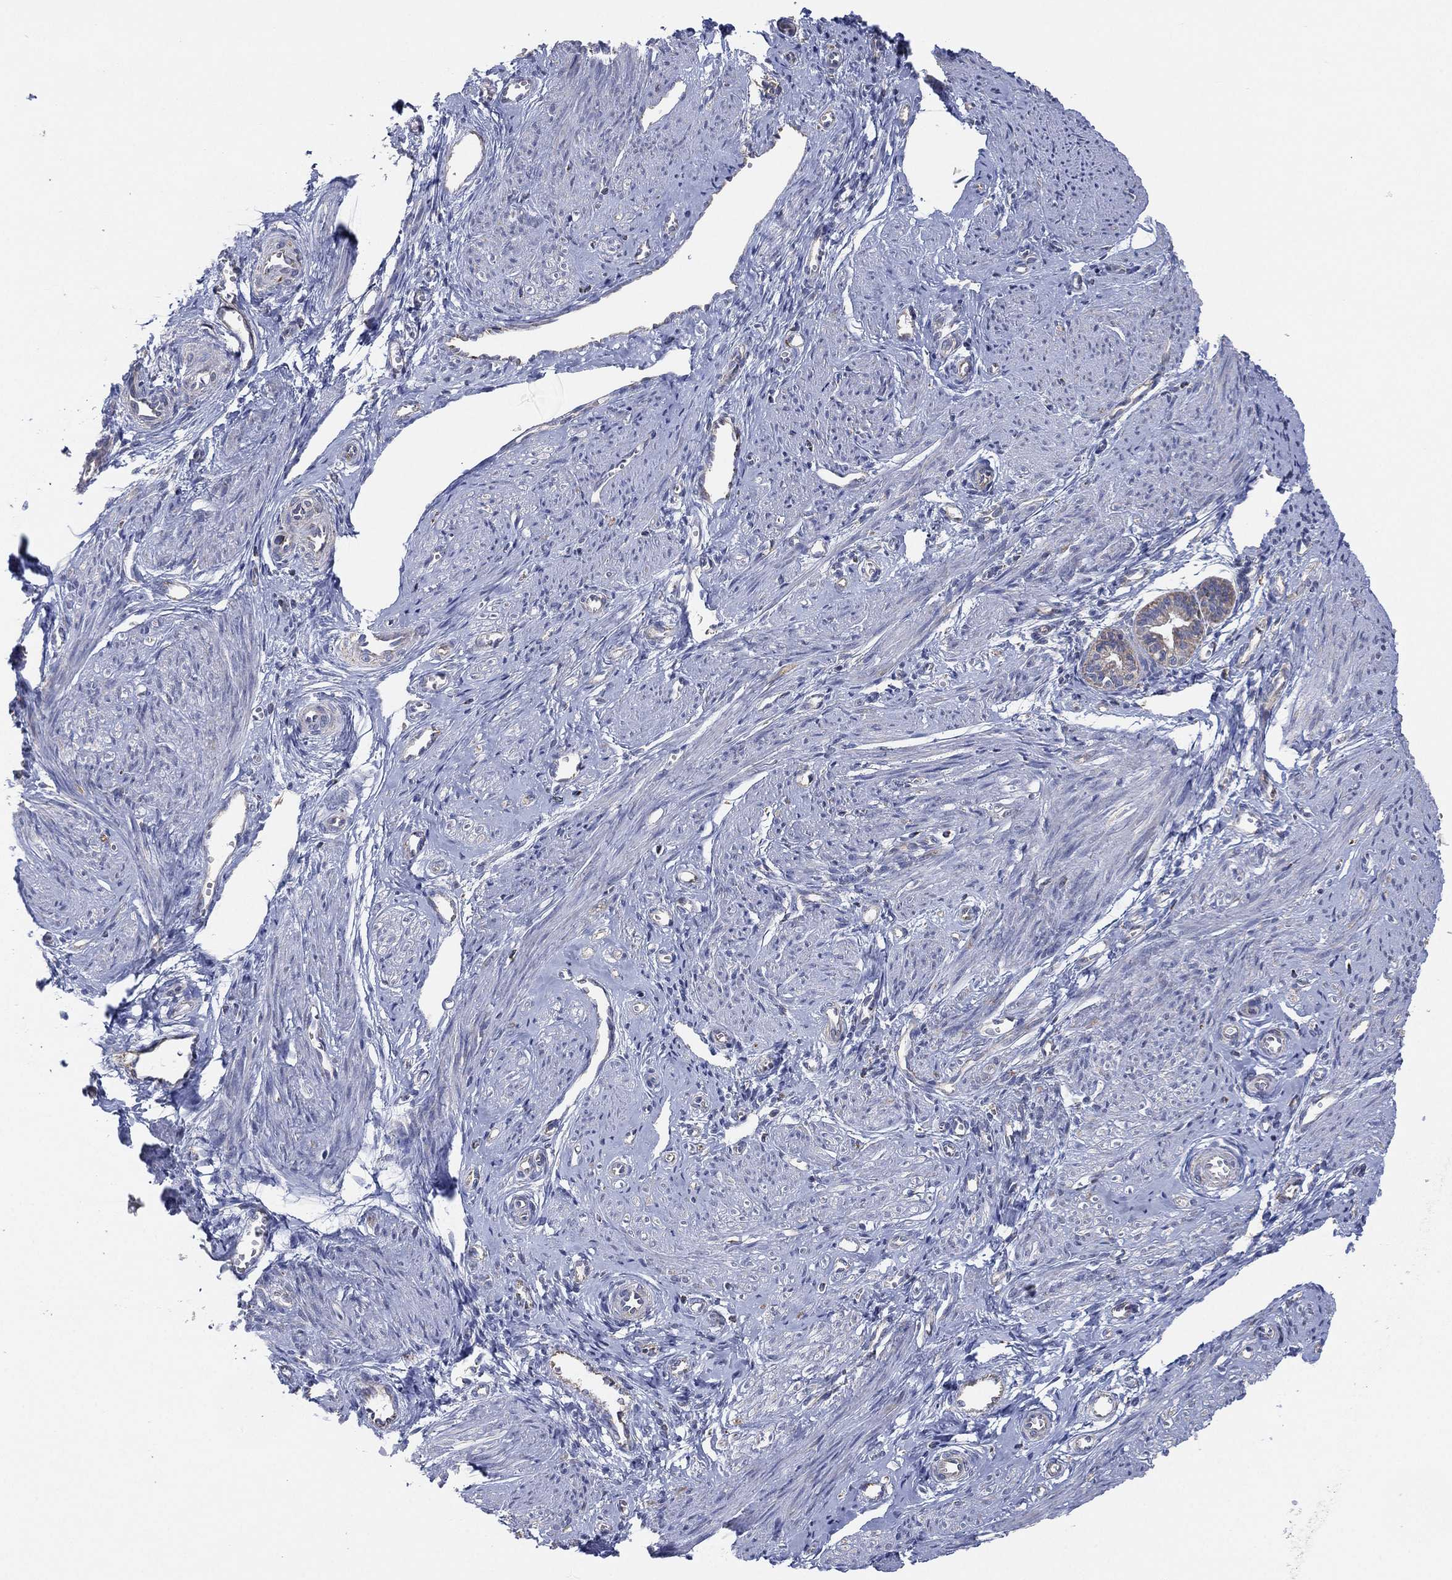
{"staining": {"intensity": "negative", "quantity": "none", "location": "none"}, "tissue": "endometrium", "cell_type": "Cells in endometrial stroma", "image_type": "normal", "snomed": [{"axis": "morphology", "description": "Normal tissue, NOS"}, {"axis": "topography", "description": "Cervix"}, {"axis": "topography", "description": "Endometrium"}], "caption": "This is an immunohistochemistry image of normal human endometrium. There is no expression in cells in endometrial stroma.", "gene": "INA", "patient": {"sex": "female", "age": 37}}